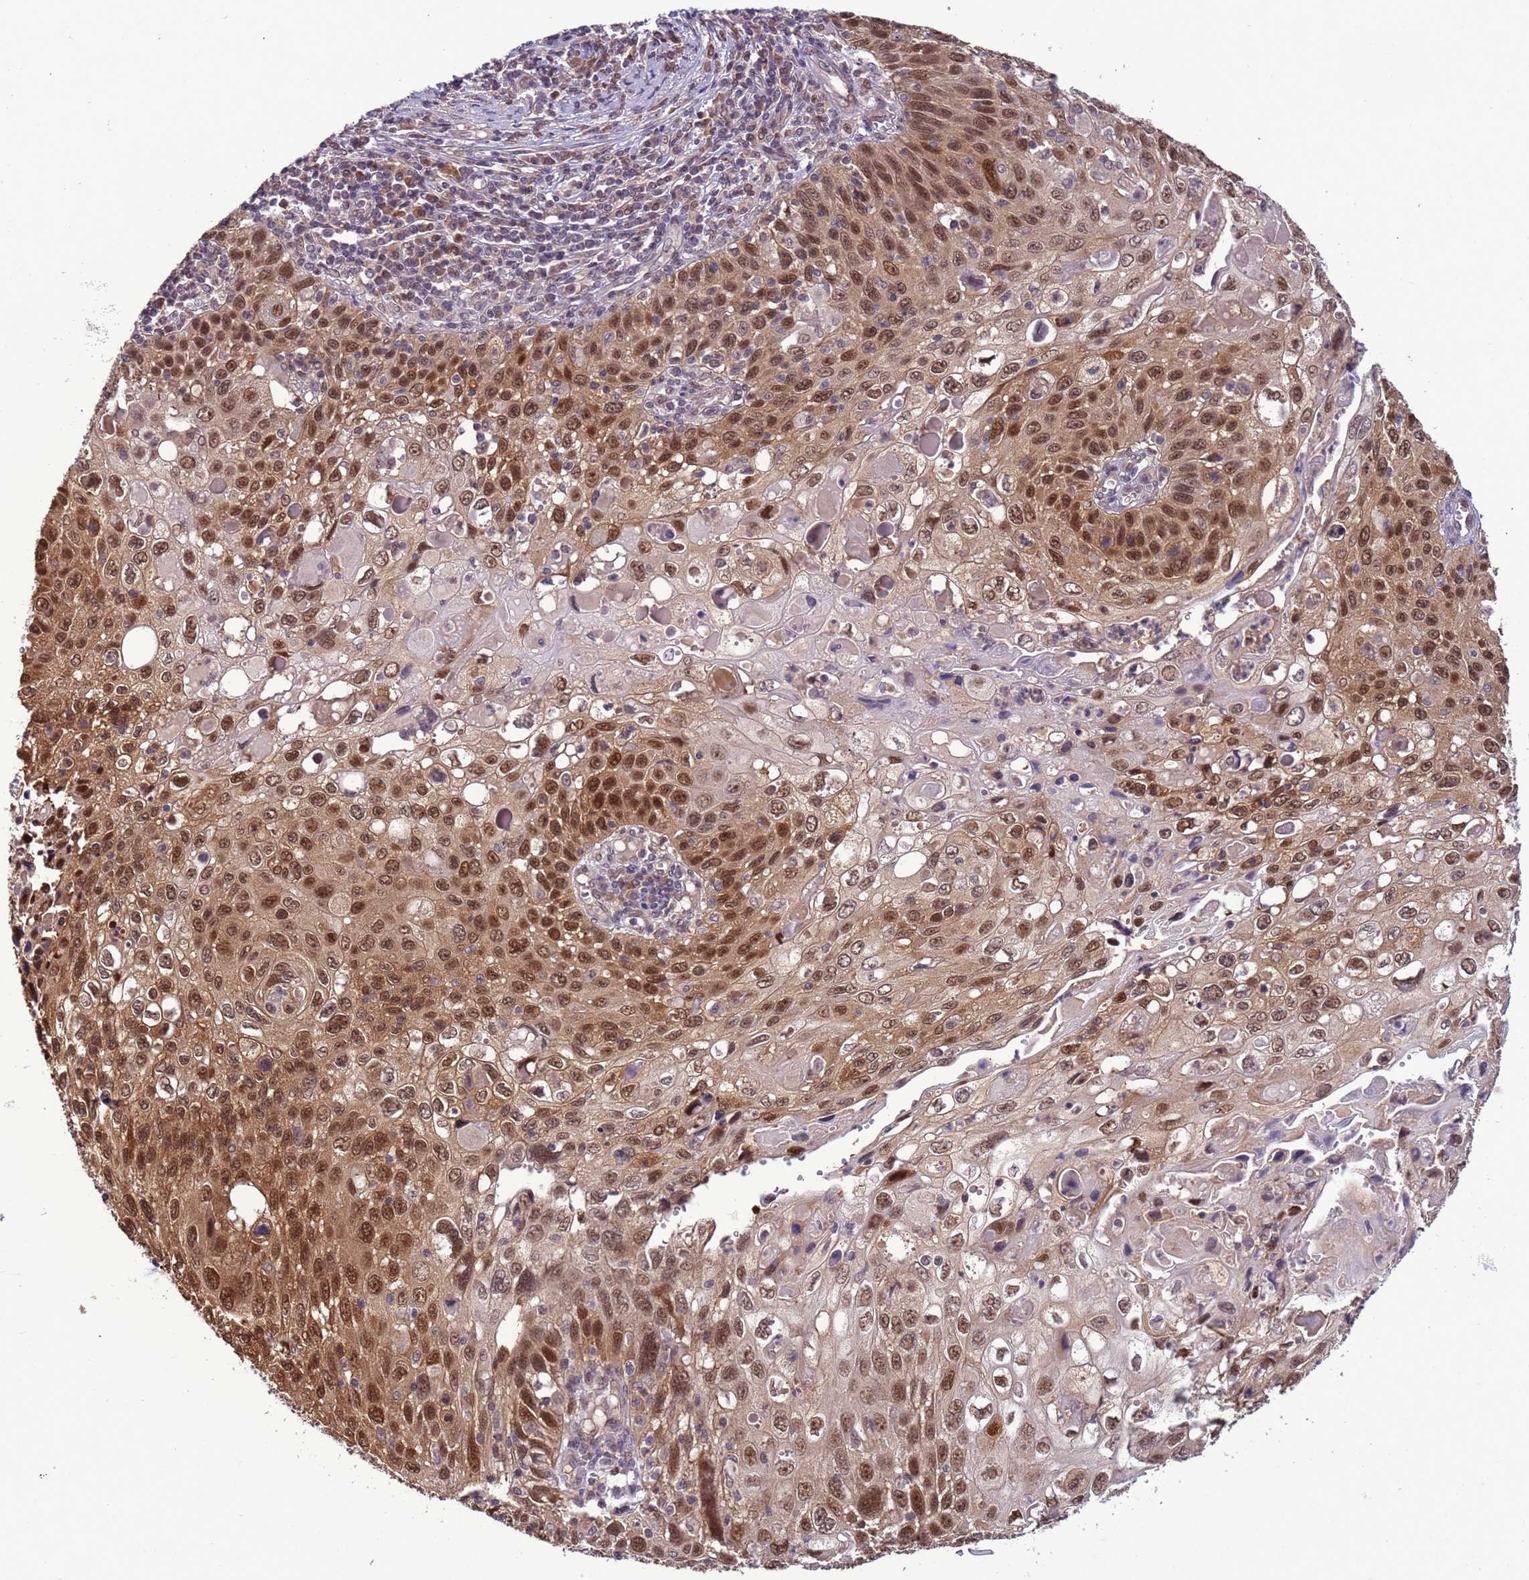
{"staining": {"intensity": "strong", "quantity": ">75%", "location": "nuclear"}, "tissue": "cervical cancer", "cell_type": "Tumor cells", "image_type": "cancer", "snomed": [{"axis": "morphology", "description": "Squamous cell carcinoma, NOS"}, {"axis": "topography", "description": "Cervix"}], "caption": "Immunohistochemistry of squamous cell carcinoma (cervical) reveals high levels of strong nuclear expression in about >75% of tumor cells.", "gene": "ZBTB5", "patient": {"sex": "female", "age": 70}}